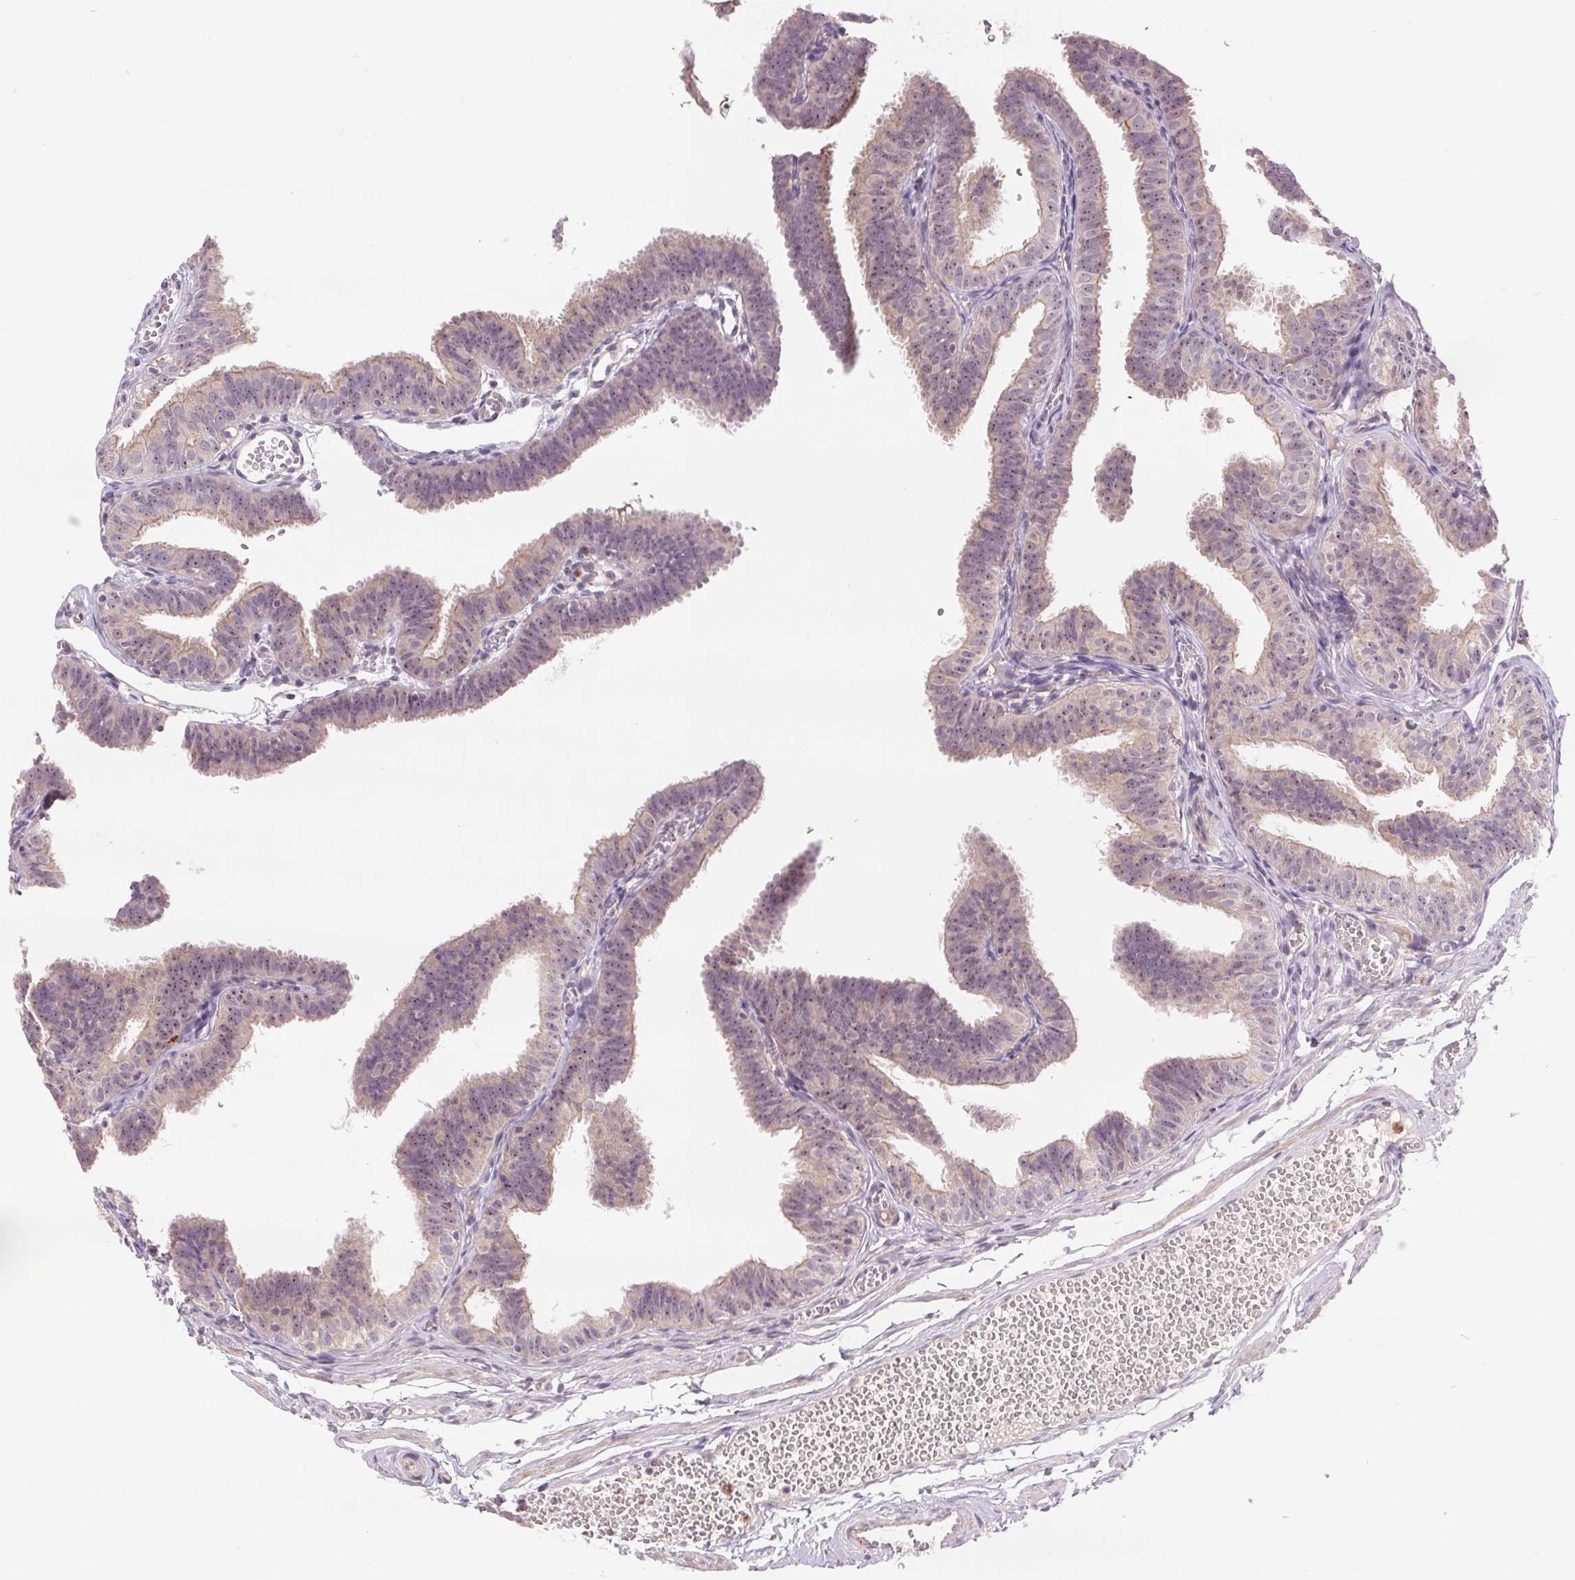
{"staining": {"intensity": "weak", "quantity": "<25%", "location": "cytoplasmic/membranous"}, "tissue": "fallopian tube", "cell_type": "Glandular cells", "image_type": "normal", "snomed": [{"axis": "morphology", "description": "Normal tissue, NOS"}, {"axis": "topography", "description": "Fallopian tube"}], "caption": "Immunohistochemistry (IHC) micrograph of normal fallopian tube stained for a protein (brown), which demonstrates no positivity in glandular cells. The staining was performed using DAB to visualize the protein expression in brown, while the nuclei were stained in blue with hematoxylin (Magnification: 20x).", "gene": "RANBP3L", "patient": {"sex": "female", "age": 25}}